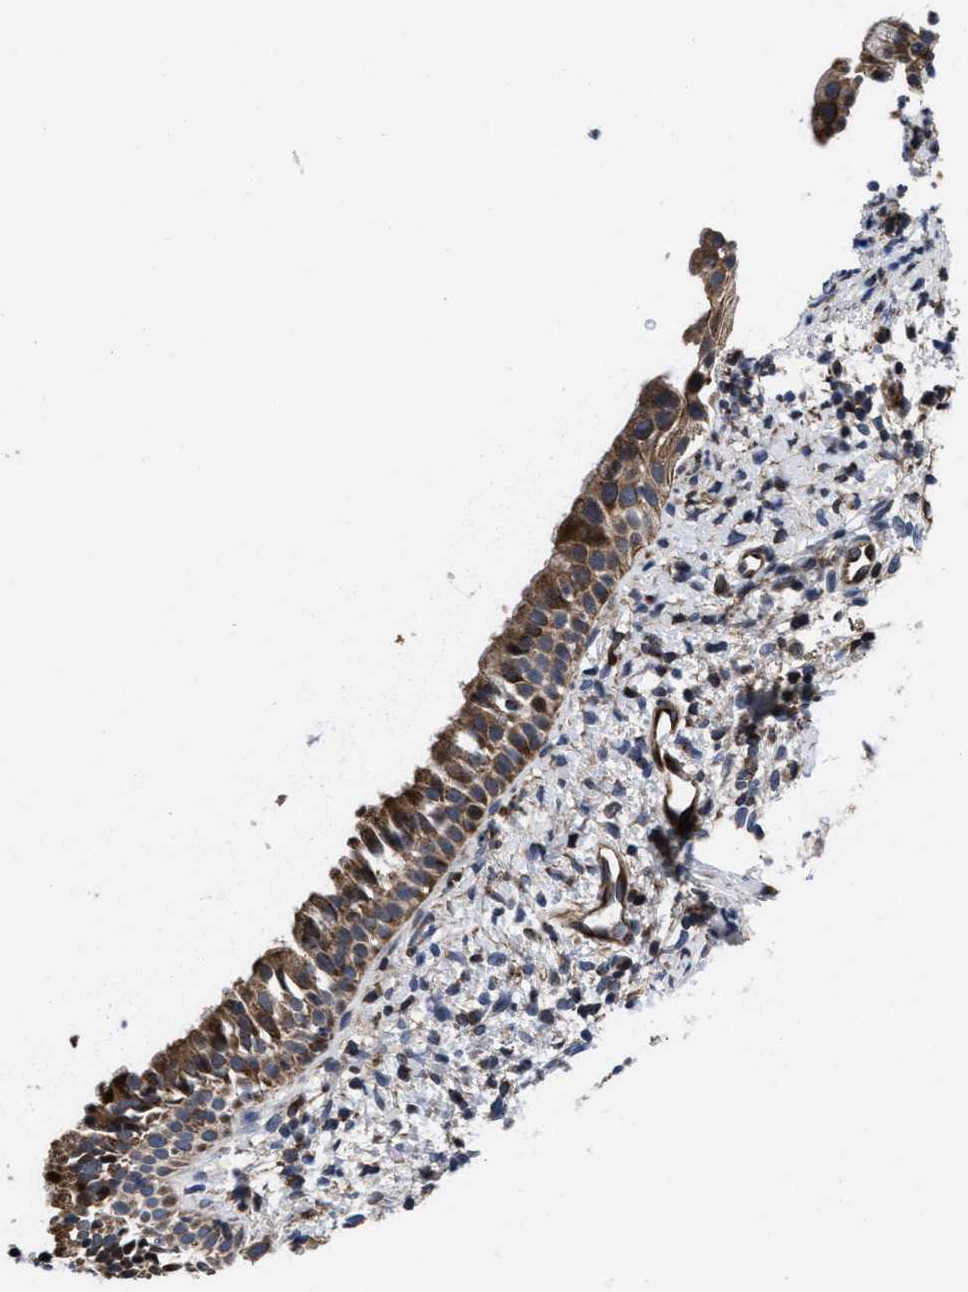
{"staining": {"intensity": "moderate", "quantity": ">75%", "location": "cytoplasmic/membranous"}, "tissue": "nasopharynx", "cell_type": "Respiratory epithelial cells", "image_type": "normal", "snomed": [{"axis": "morphology", "description": "Normal tissue, NOS"}, {"axis": "topography", "description": "Nasopharynx"}], "caption": "The histopathology image reveals staining of benign nasopharynx, revealing moderate cytoplasmic/membranous protein expression (brown color) within respiratory epithelial cells.", "gene": "MRPL50", "patient": {"sex": "male", "age": 22}}